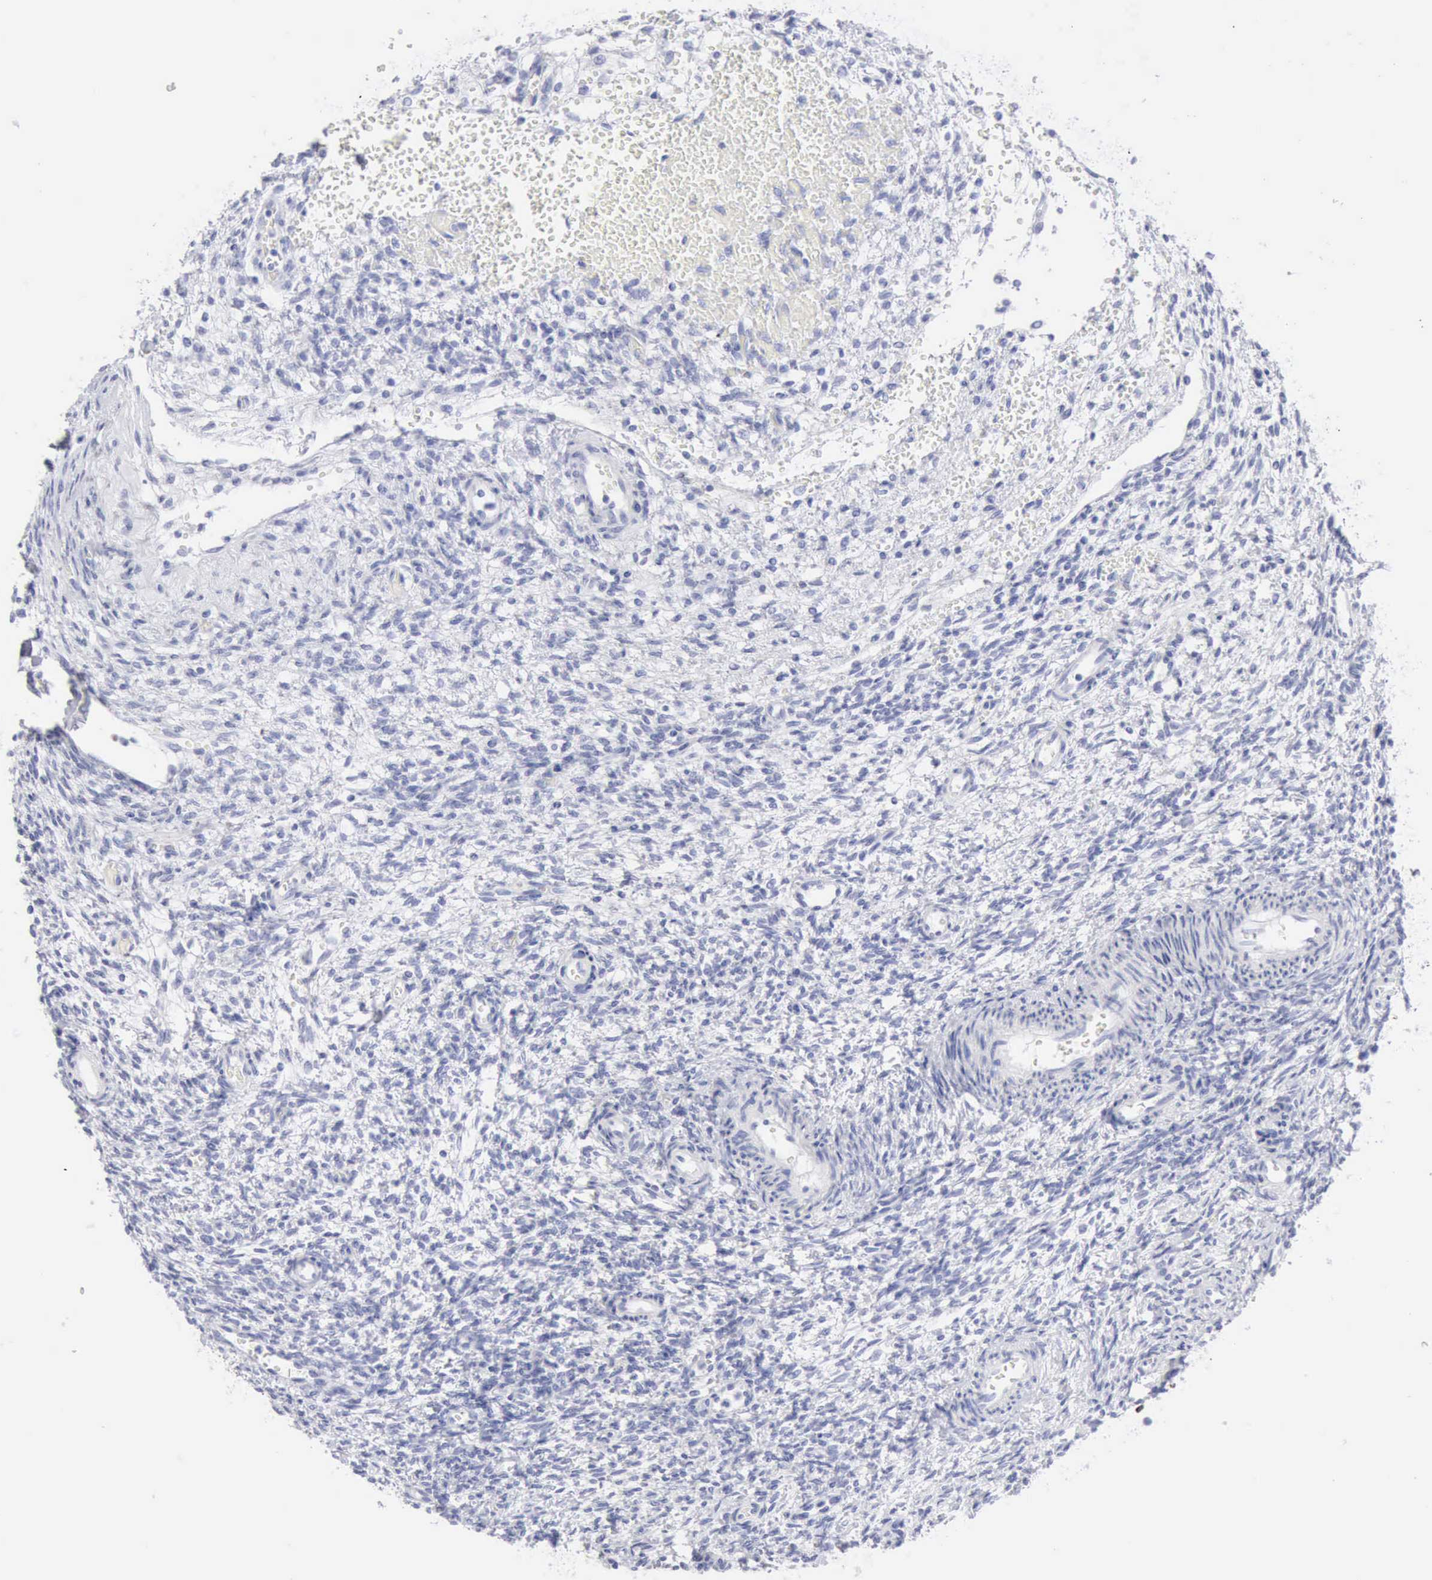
{"staining": {"intensity": "negative", "quantity": "none", "location": "none"}, "tissue": "ovary", "cell_type": "Follicle cells", "image_type": "normal", "snomed": [{"axis": "morphology", "description": "Normal tissue, NOS"}, {"axis": "topography", "description": "Ovary"}], "caption": "IHC of normal ovary exhibits no staining in follicle cells.", "gene": "KRT5", "patient": {"sex": "female", "age": 39}}